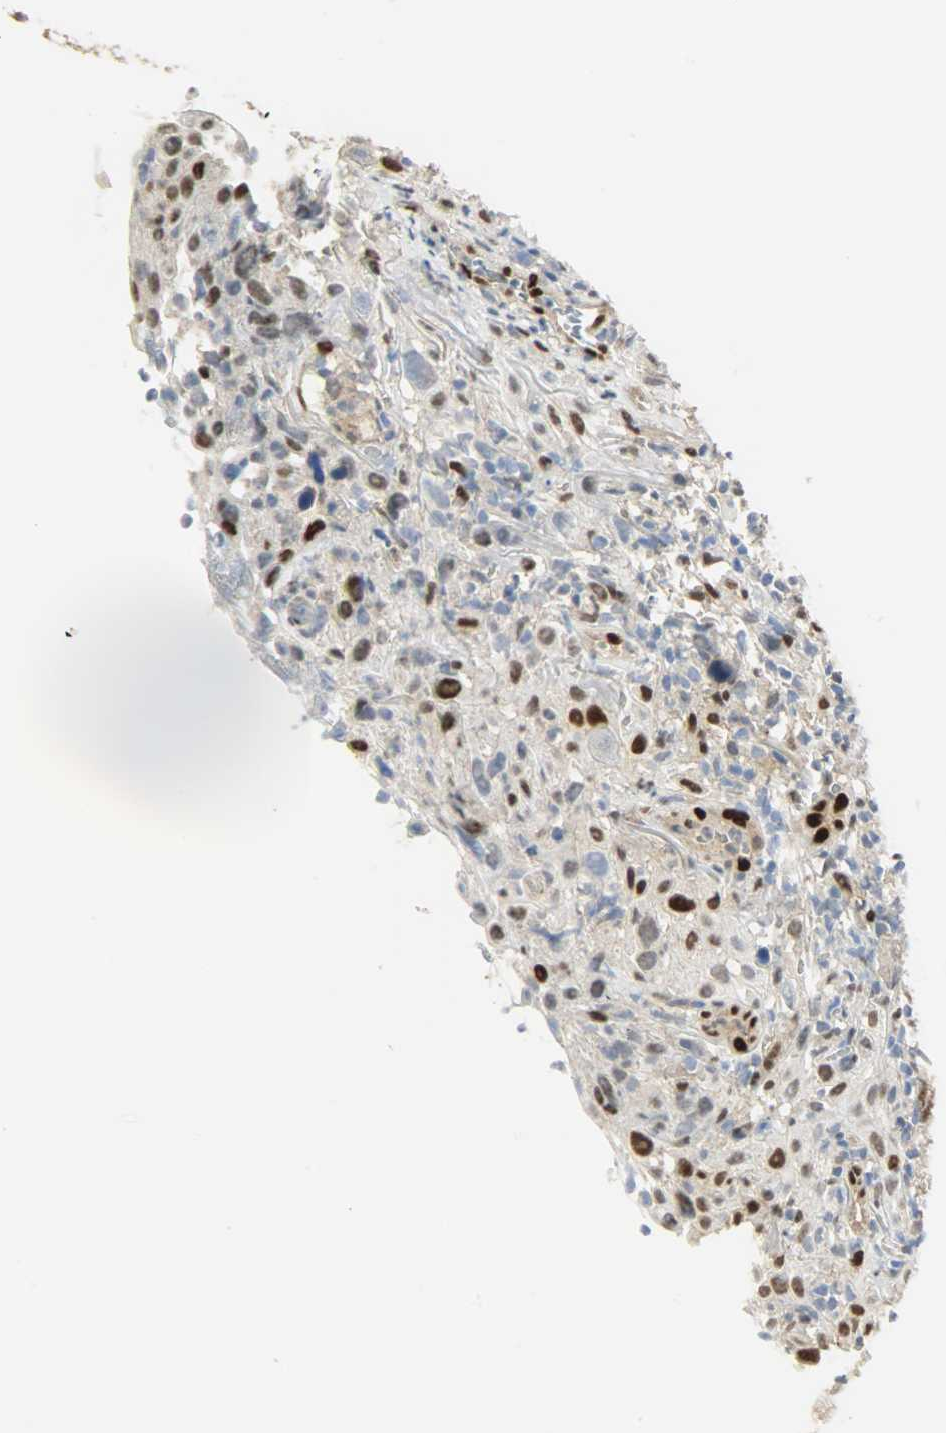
{"staining": {"intensity": "strong", "quantity": "<25%", "location": "nuclear"}, "tissue": "thyroid cancer", "cell_type": "Tumor cells", "image_type": "cancer", "snomed": [{"axis": "morphology", "description": "Carcinoma, NOS"}, {"axis": "topography", "description": "Thyroid gland"}], "caption": "High-power microscopy captured an IHC histopathology image of thyroid cancer, revealing strong nuclear expression in about <25% of tumor cells.", "gene": "NPEPL1", "patient": {"sex": "female", "age": 77}}